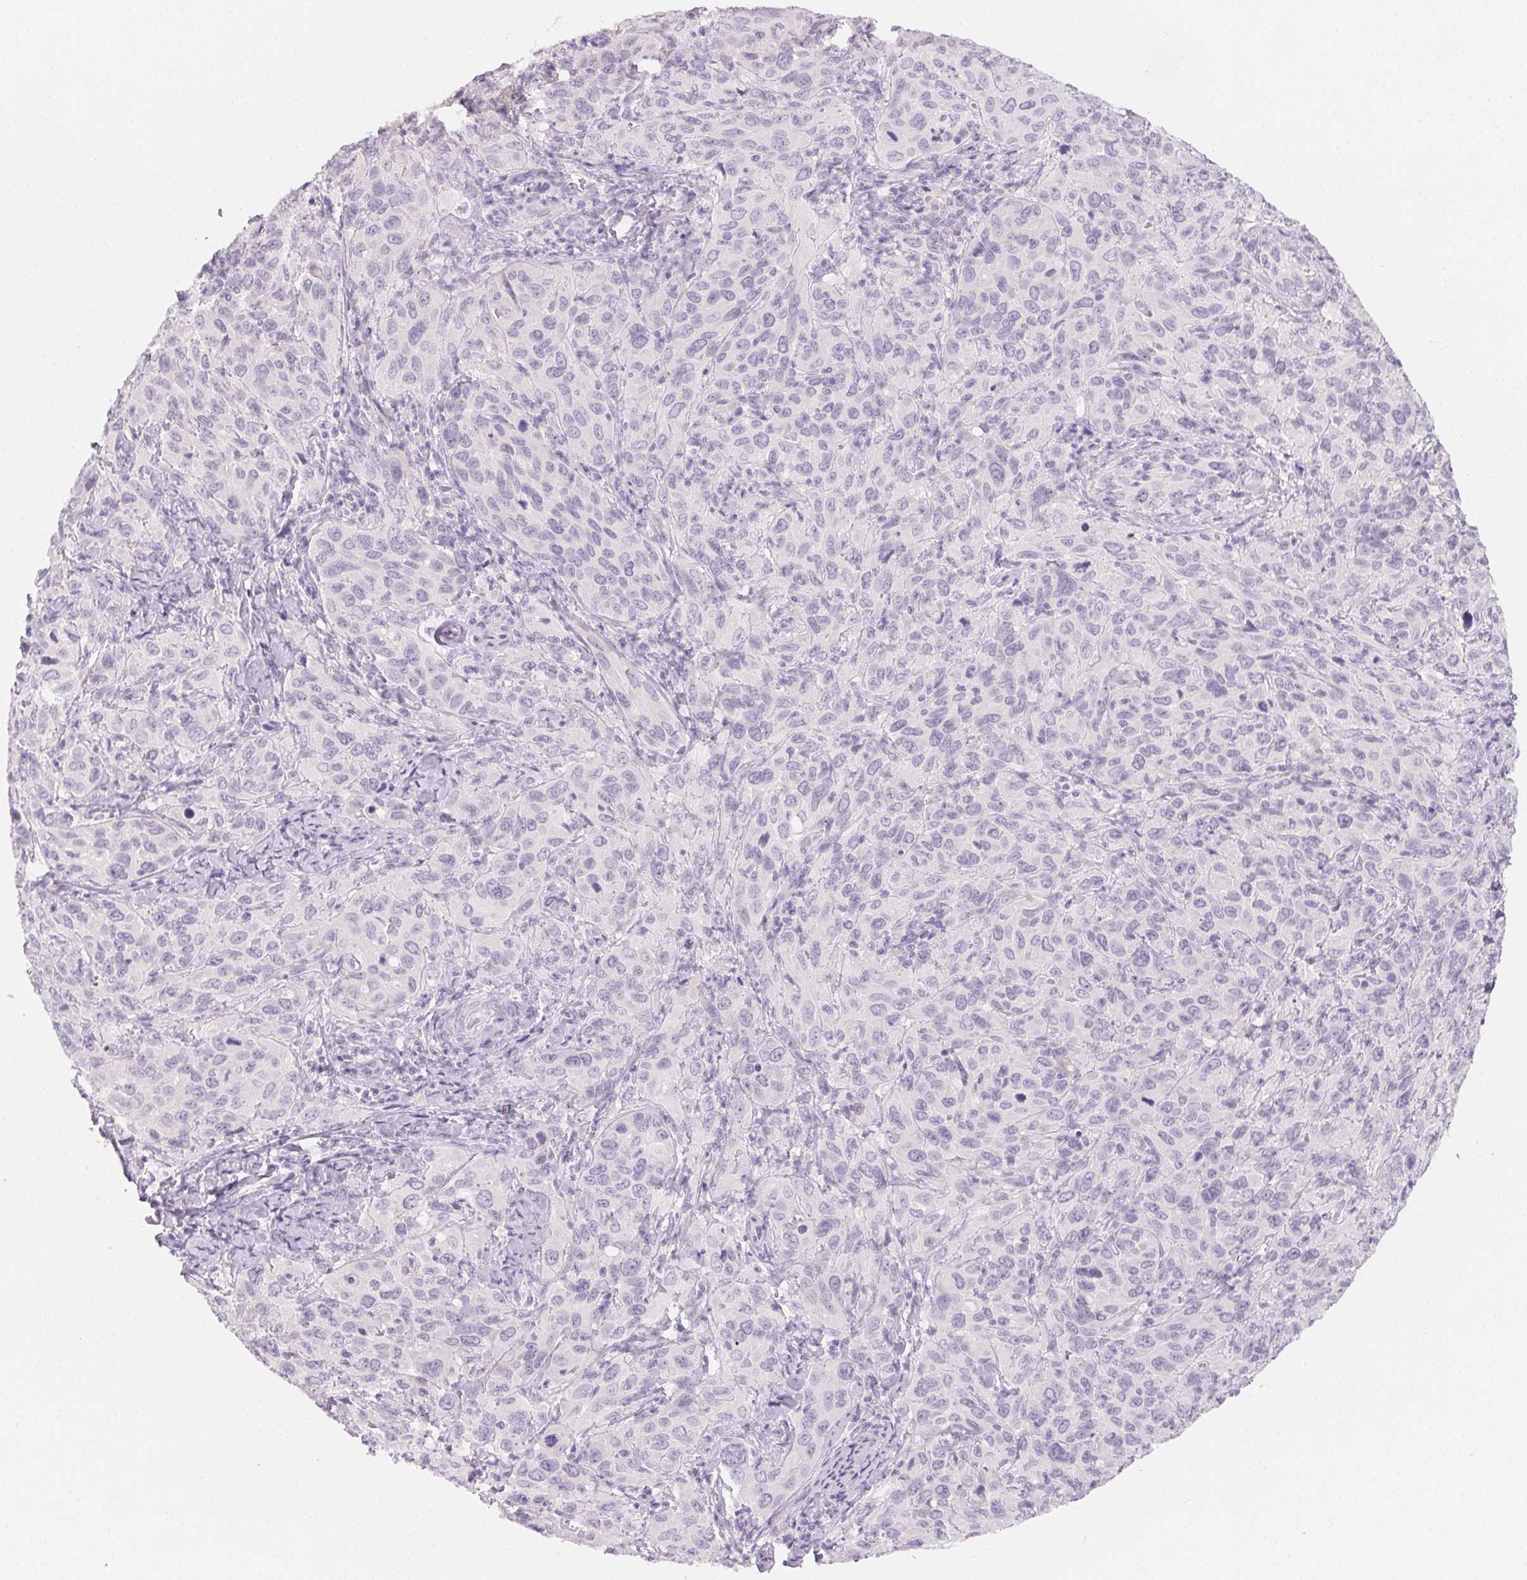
{"staining": {"intensity": "negative", "quantity": "none", "location": "none"}, "tissue": "cervical cancer", "cell_type": "Tumor cells", "image_type": "cancer", "snomed": [{"axis": "morphology", "description": "Normal tissue, NOS"}, {"axis": "morphology", "description": "Squamous cell carcinoma, NOS"}, {"axis": "topography", "description": "Cervix"}], "caption": "Squamous cell carcinoma (cervical) was stained to show a protein in brown. There is no significant positivity in tumor cells.", "gene": "MIOX", "patient": {"sex": "female", "age": 51}}